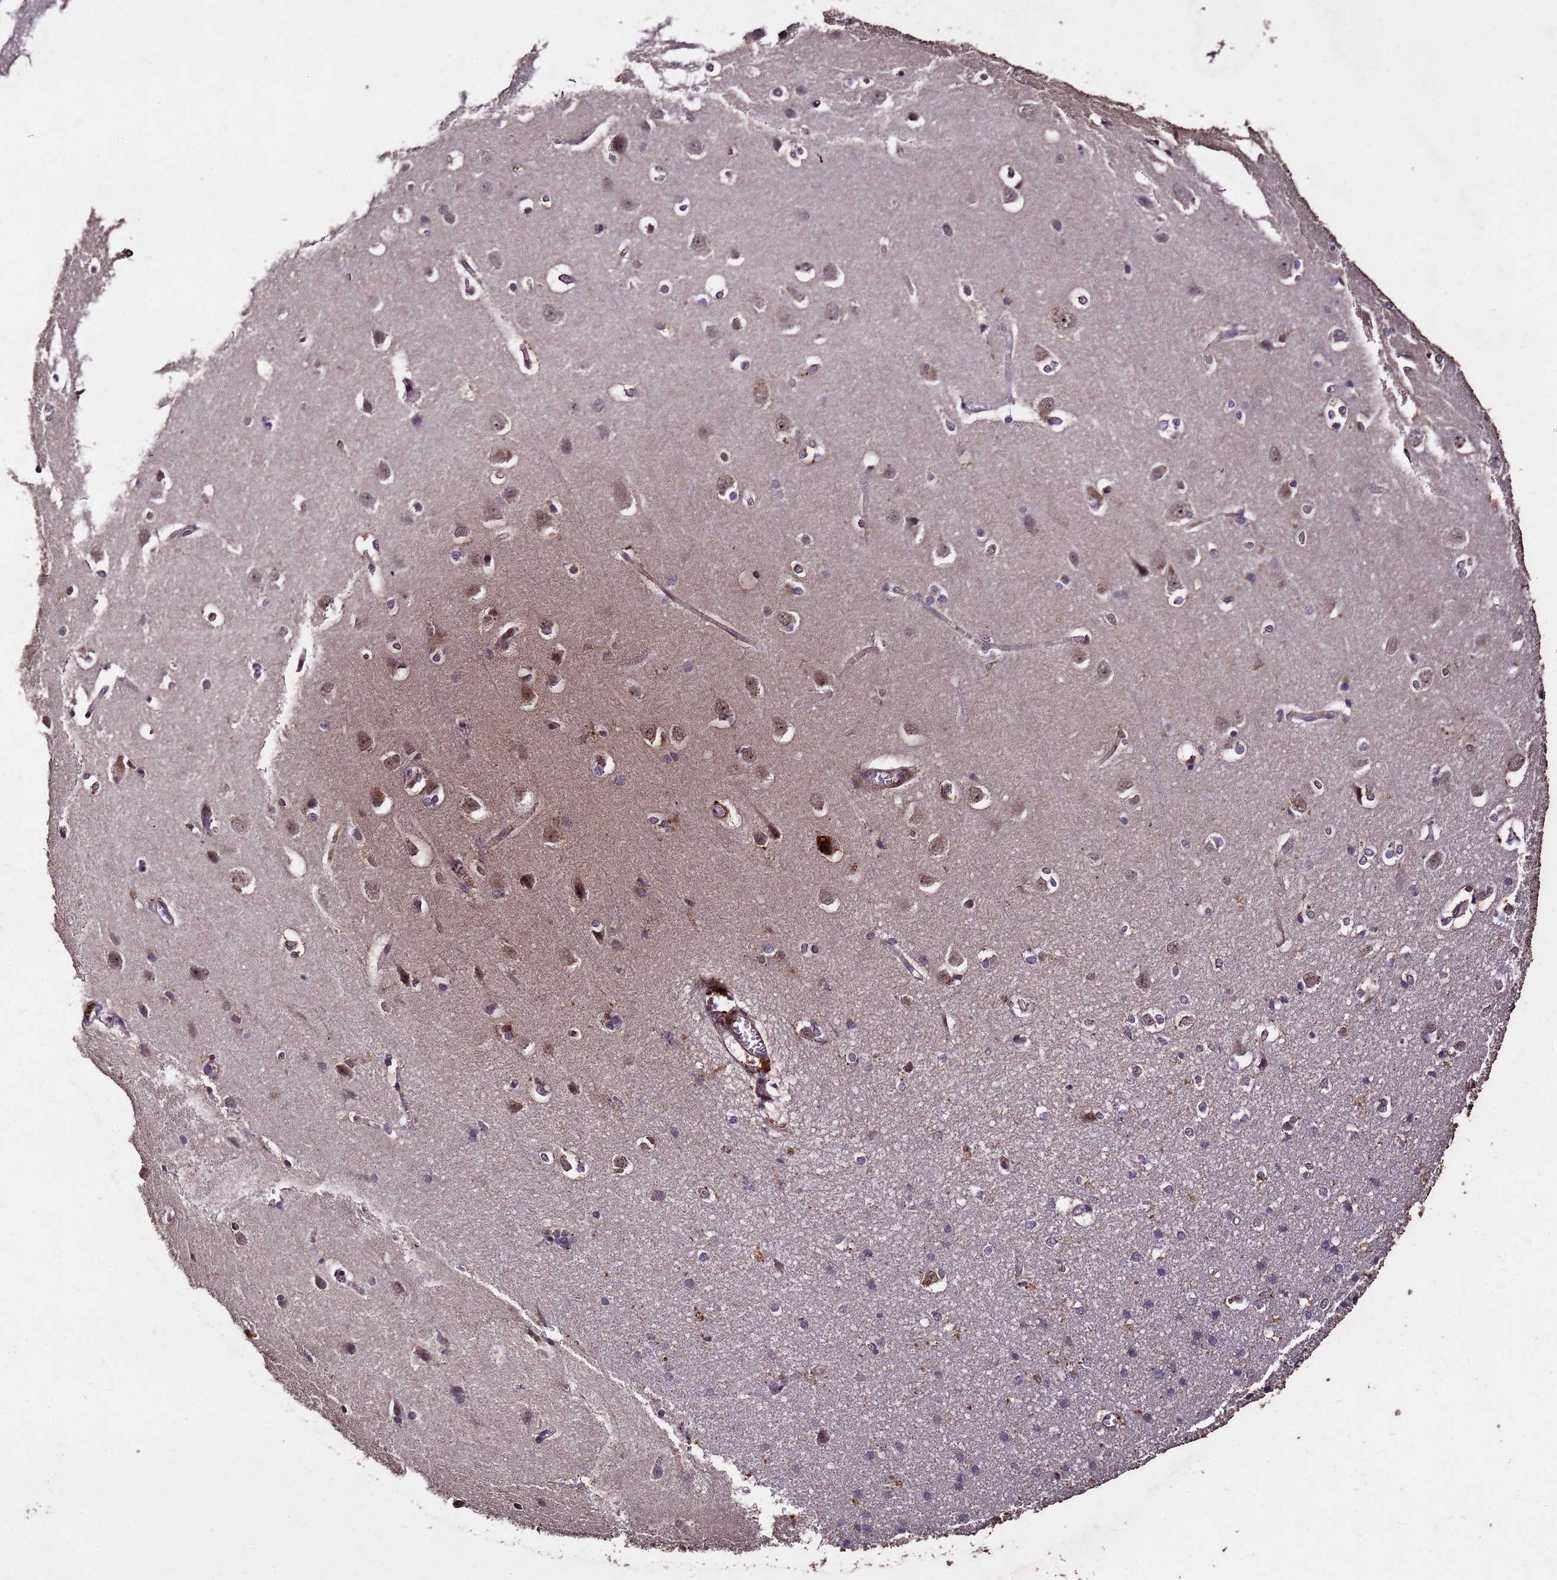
{"staining": {"intensity": "moderate", "quantity": ">75%", "location": "cytoplasmic/membranous"}, "tissue": "cerebral cortex", "cell_type": "Endothelial cells", "image_type": "normal", "snomed": [{"axis": "morphology", "description": "Normal tissue, NOS"}, {"axis": "topography", "description": "Cerebral cortex"}], "caption": "Immunohistochemistry of benign human cerebral cortex shows medium levels of moderate cytoplasmic/membranous staining in approximately >75% of endothelial cells.", "gene": "TOR4A", "patient": {"sex": "male", "age": 37}}